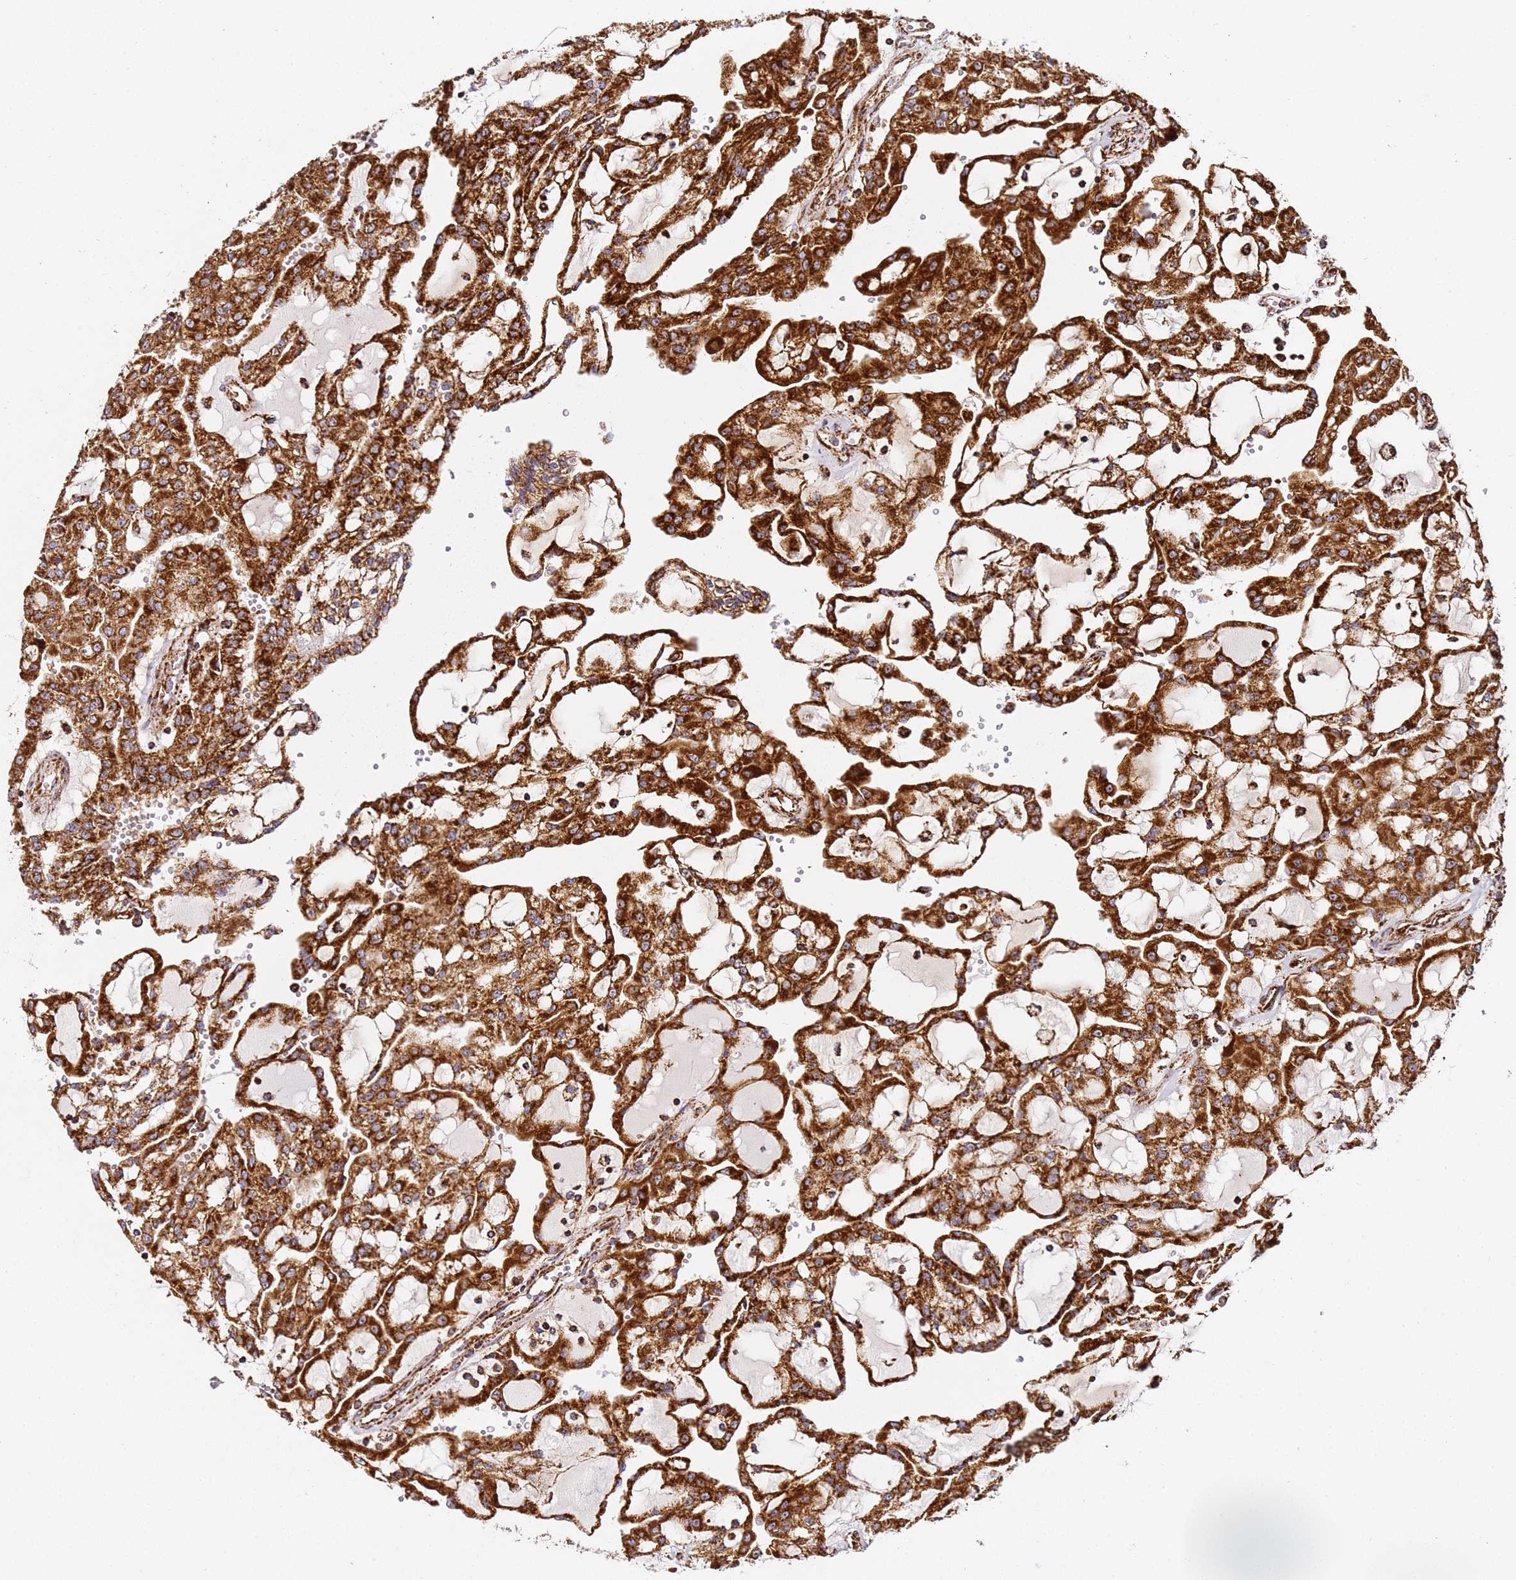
{"staining": {"intensity": "strong", "quantity": ">75%", "location": "cytoplasmic/membranous"}, "tissue": "renal cancer", "cell_type": "Tumor cells", "image_type": "cancer", "snomed": [{"axis": "morphology", "description": "Adenocarcinoma, NOS"}, {"axis": "topography", "description": "Kidney"}], "caption": "An image of human renal cancer stained for a protein shows strong cytoplasmic/membranous brown staining in tumor cells.", "gene": "NDUFA3", "patient": {"sex": "male", "age": 63}}